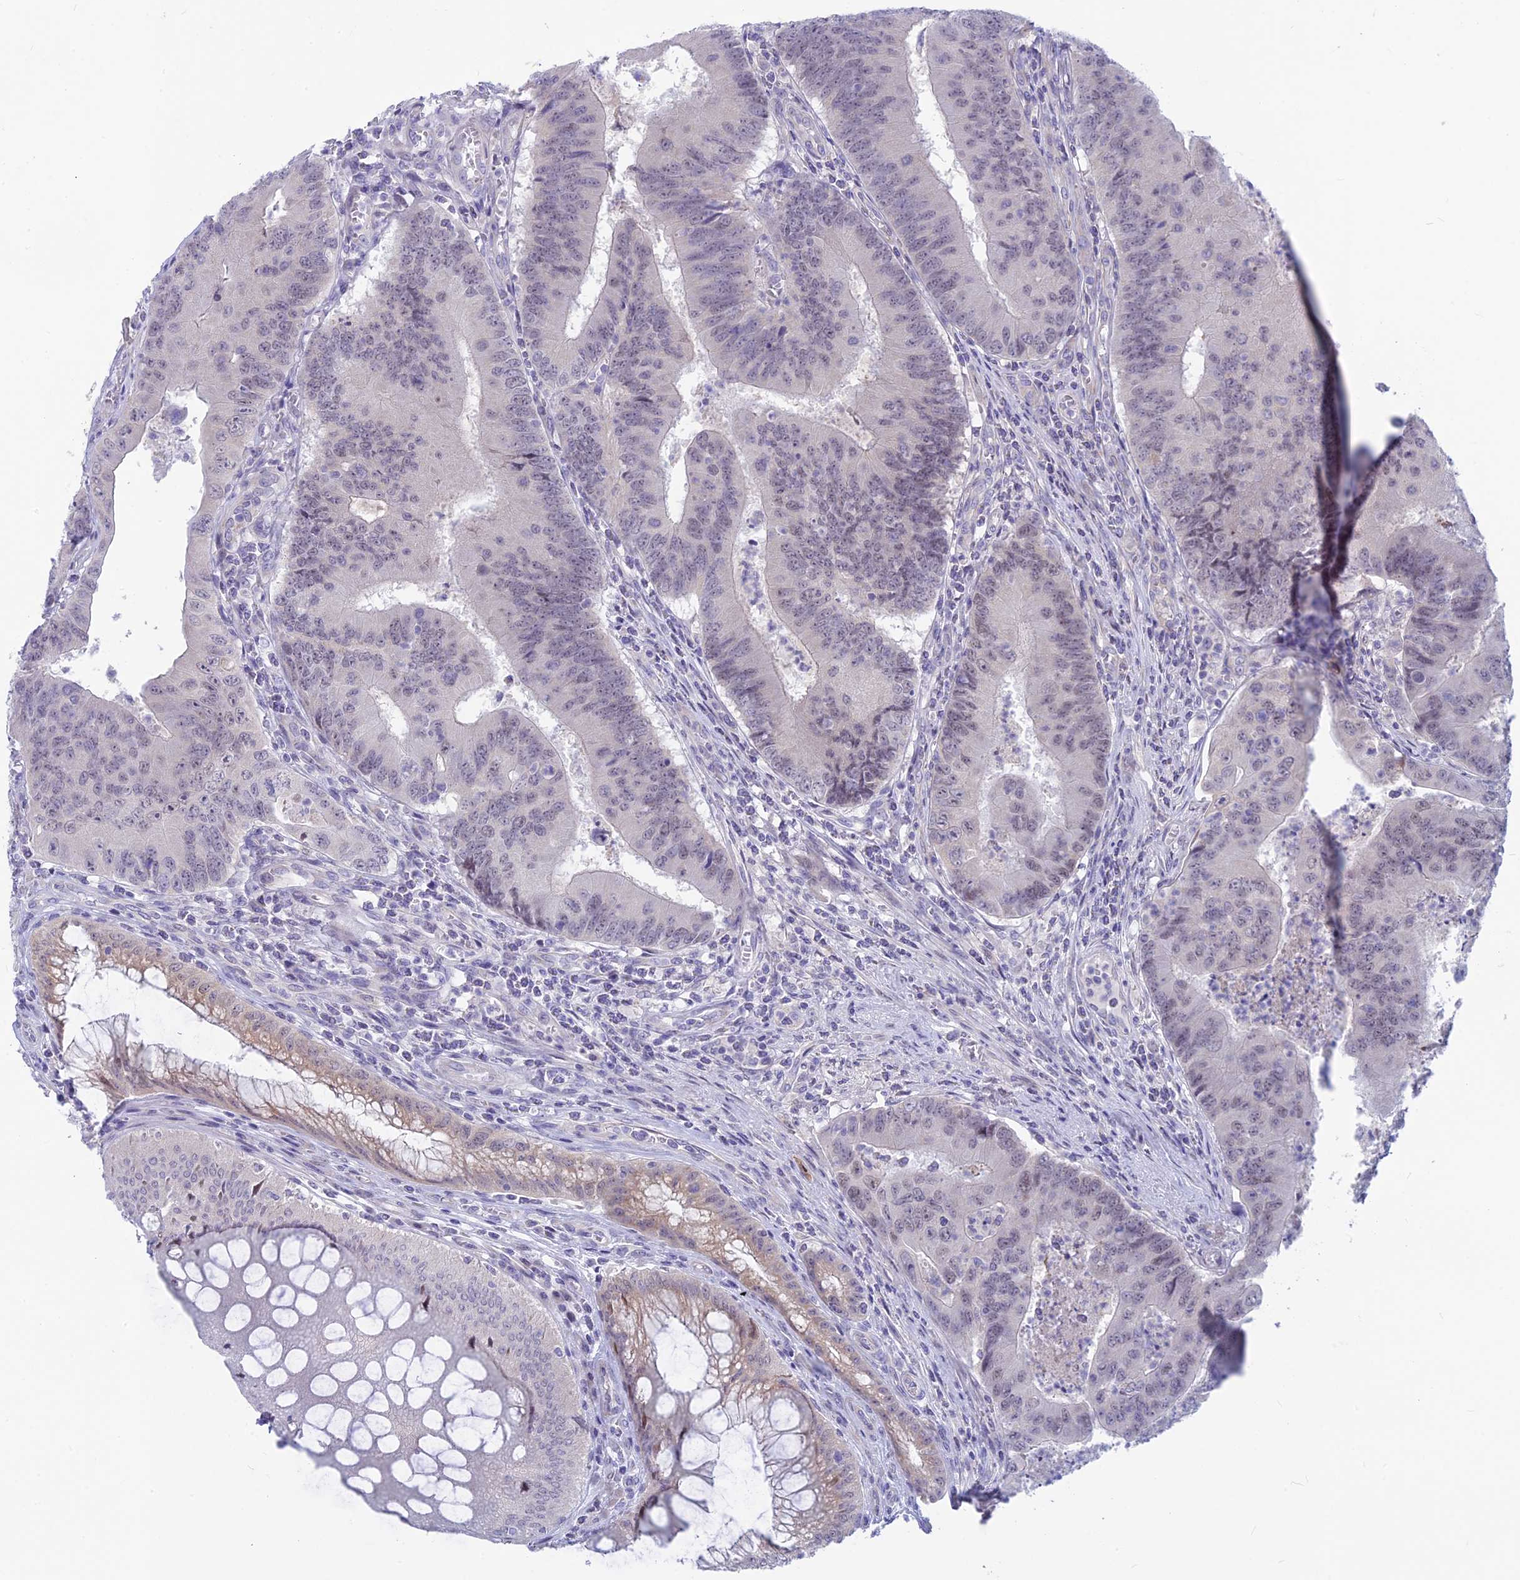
{"staining": {"intensity": "negative", "quantity": "none", "location": "none"}, "tissue": "colorectal cancer", "cell_type": "Tumor cells", "image_type": "cancer", "snomed": [{"axis": "morphology", "description": "Adenocarcinoma, NOS"}, {"axis": "topography", "description": "Colon"}], "caption": "High power microscopy micrograph of an immunohistochemistry histopathology image of colorectal adenocarcinoma, revealing no significant positivity in tumor cells.", "gene": "SNTN", "patient": {"sex": "female", "age": 67}}